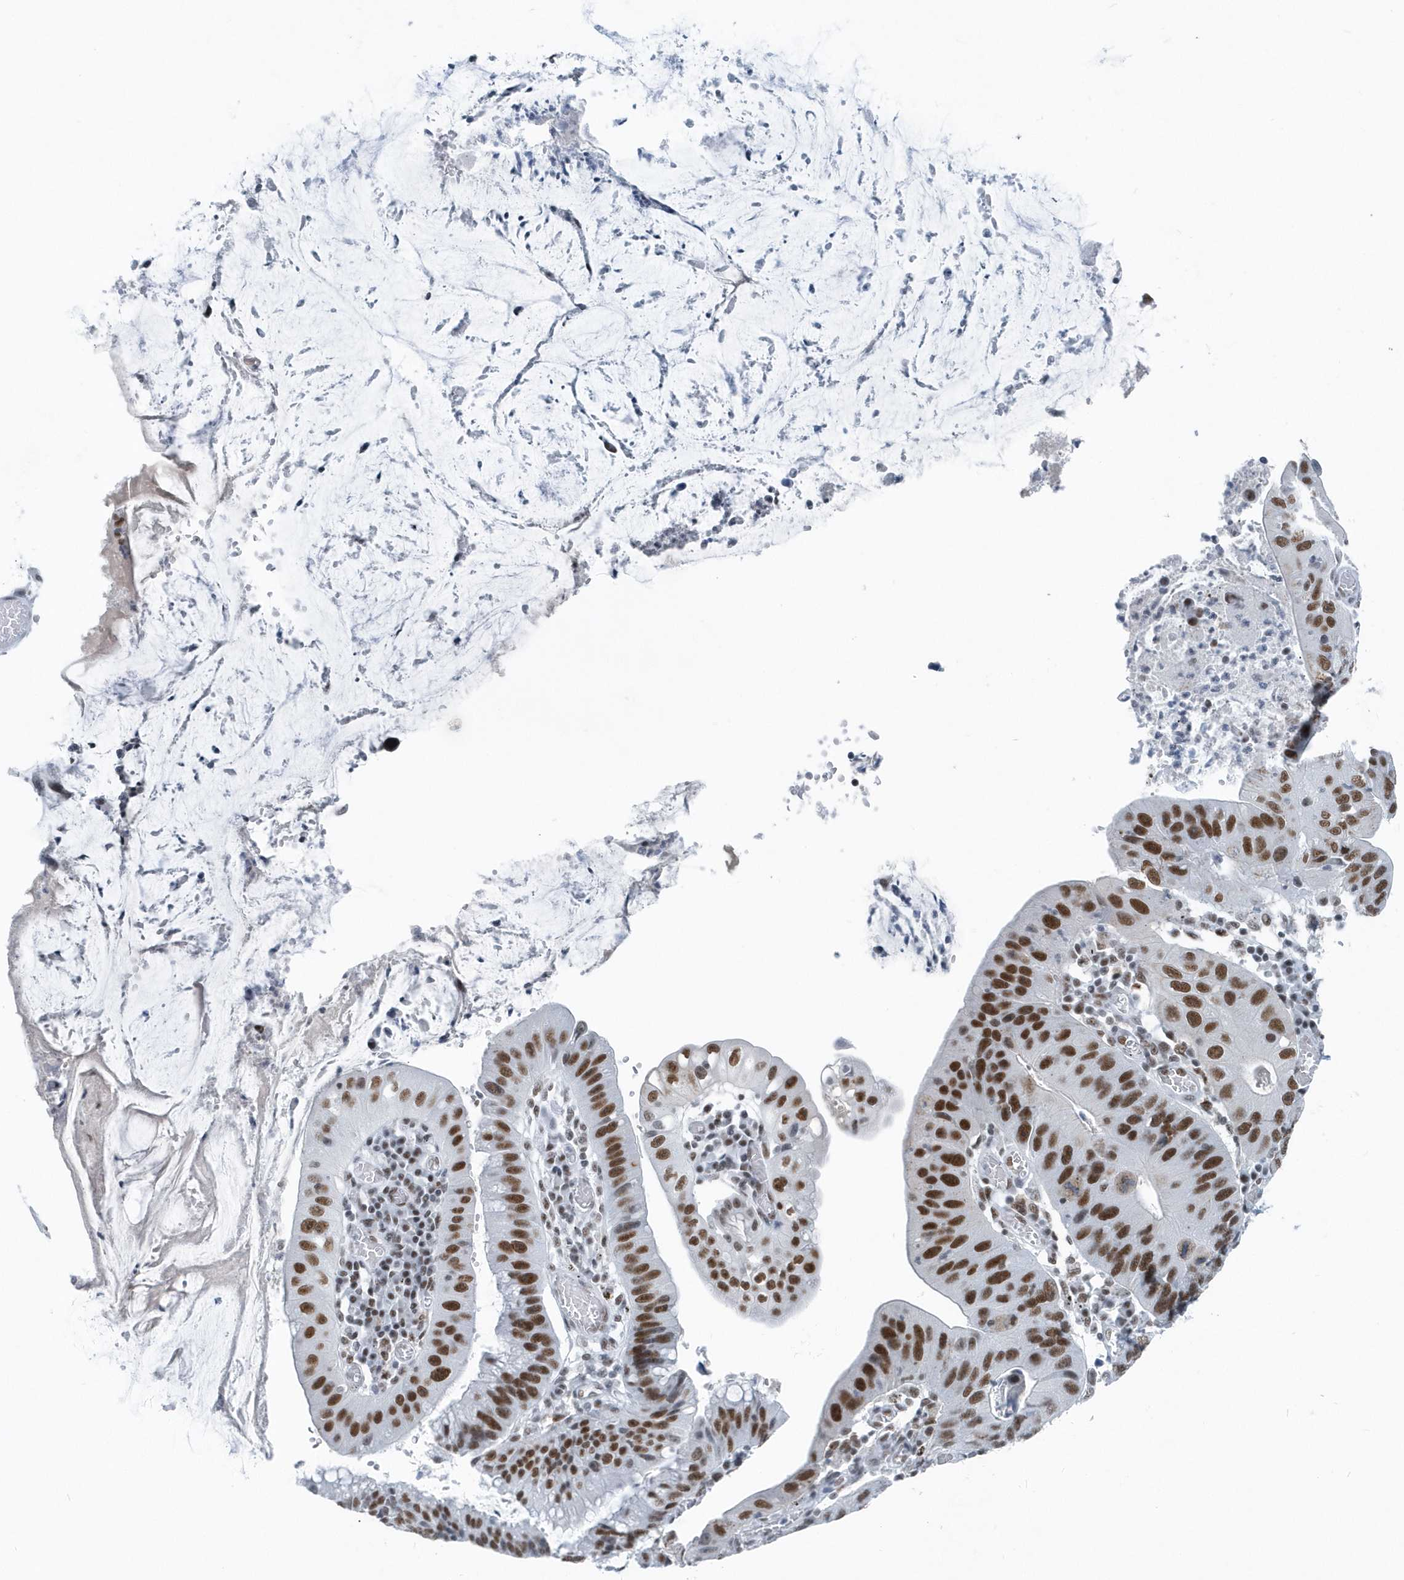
{"staining": {"intensity": "strong", "quantity": ">75%", "location": "nuclear"}, "tissue": "stomach cancer", "cell_type": "Tumor cells", "image_type": "cancer", "snomed": [{"axis": "morphology", "description": "Adenocarcinoma, NOS"}, {"axis": "topography", "description": "Stomach"}], "caption": "Adenocarcinoma (stomach) stained with a brown dye reveals strong nuclear positive positivity in approximately >75% of tumor cells.", "gene": "FIP1L1", "patient": {"sex": "male", "age": 59}}